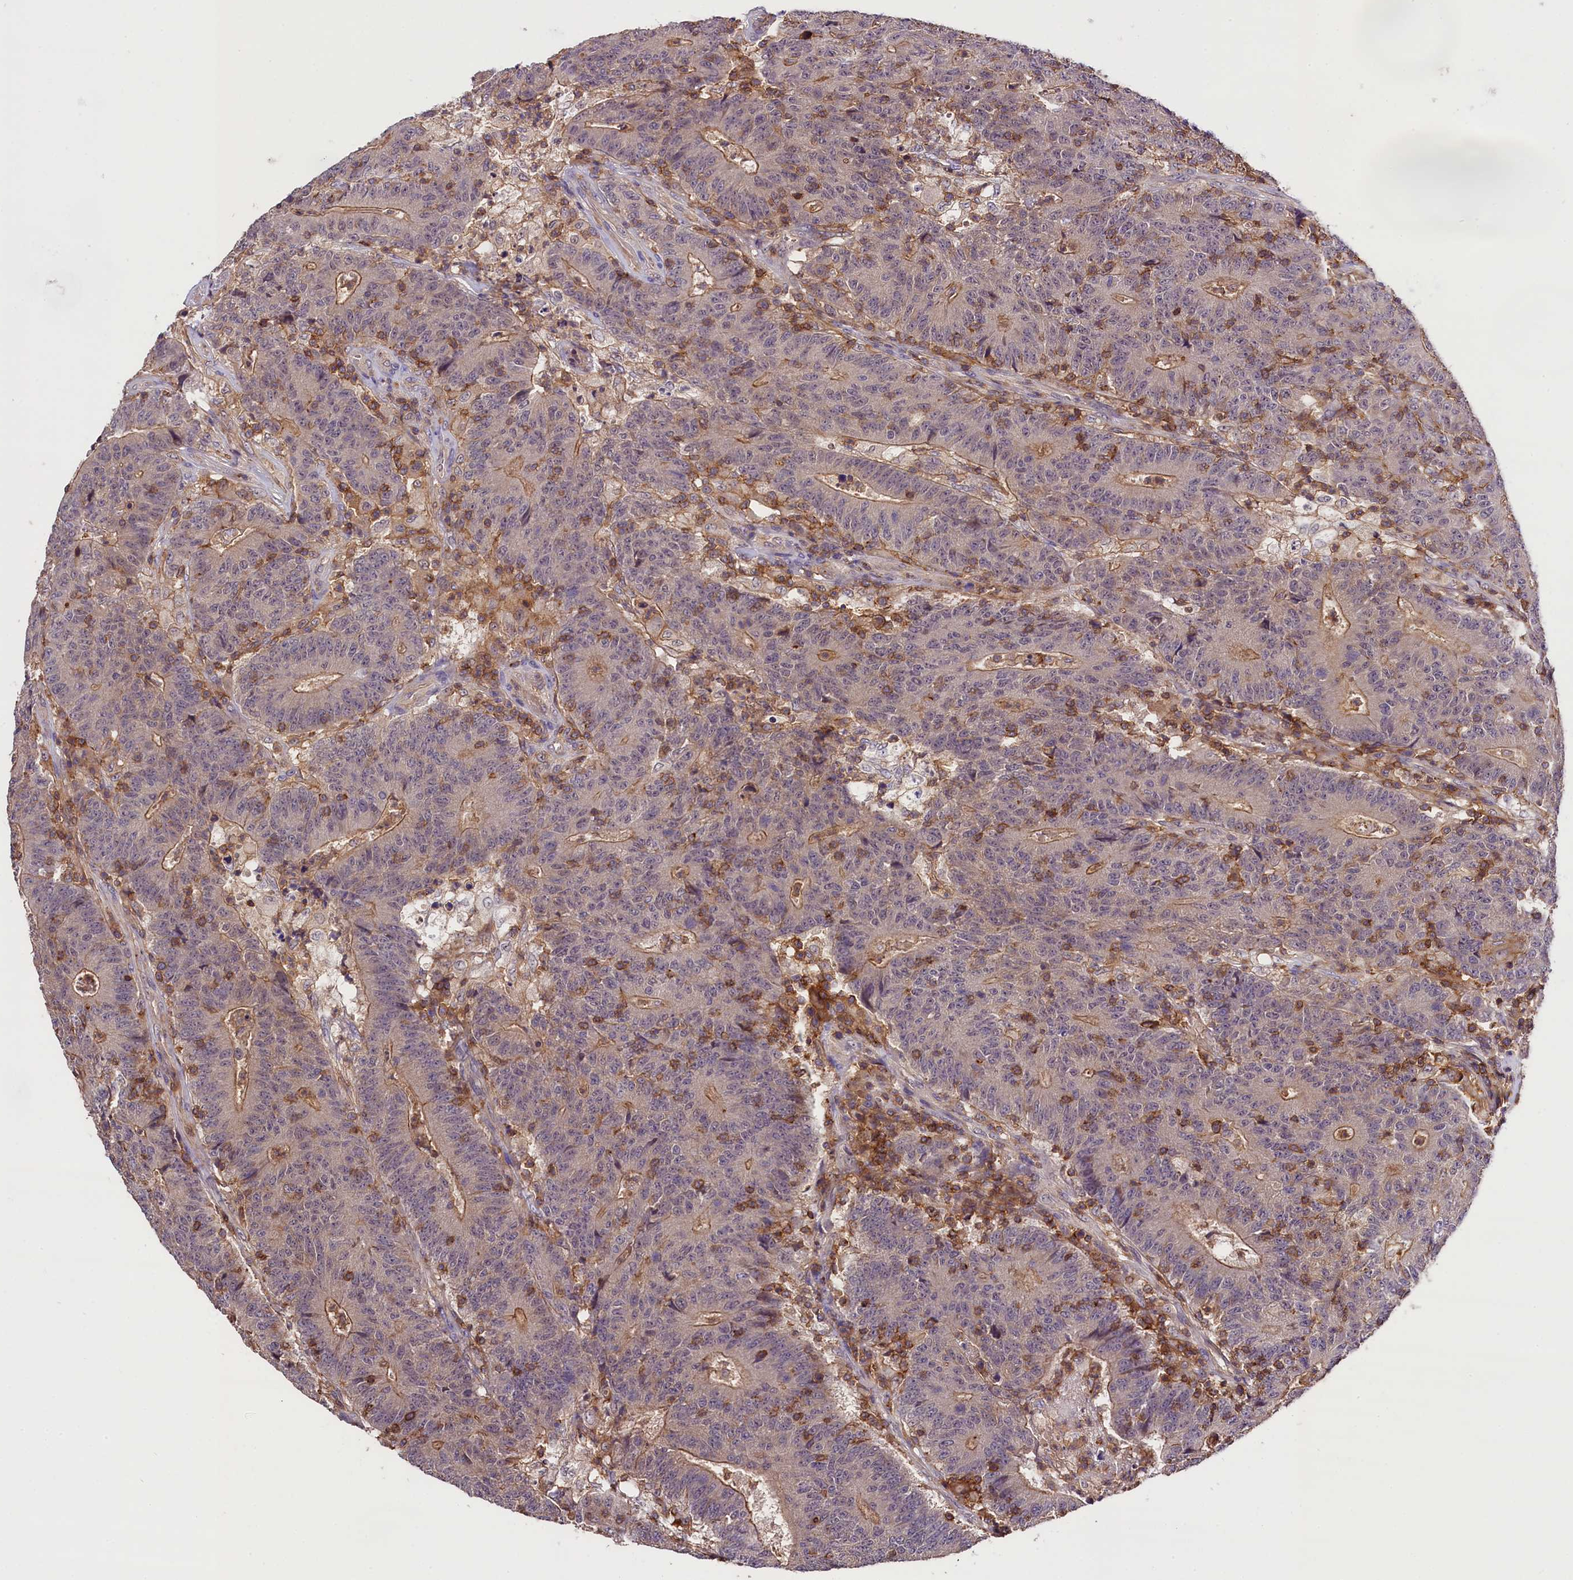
{"staining": {"intensity": "moderate", "quantity": "<25%", "location": "cytoplasmic/membranous"}, "tissue": "colorectal cancer", "cell_type": "Tumor cells", "image_type": "cancer", "snomed": [{"axis": "morphology", "description": "Adenocarcinoma, NOS"}, {"axis": "topography", "description": "Colon"}], "caption": "Immunohistochemistry (DAB) staining of colorectal adenocarcinoma demonstrates moderate cytoplasmic/membranous protein positivity in approximately <25% of tumor cells. The protein of interest is shown in brown color, while the nuclei are stained blue.", "gene": "SKIDA1", "patient": {"sex": "female", "age": 75}}